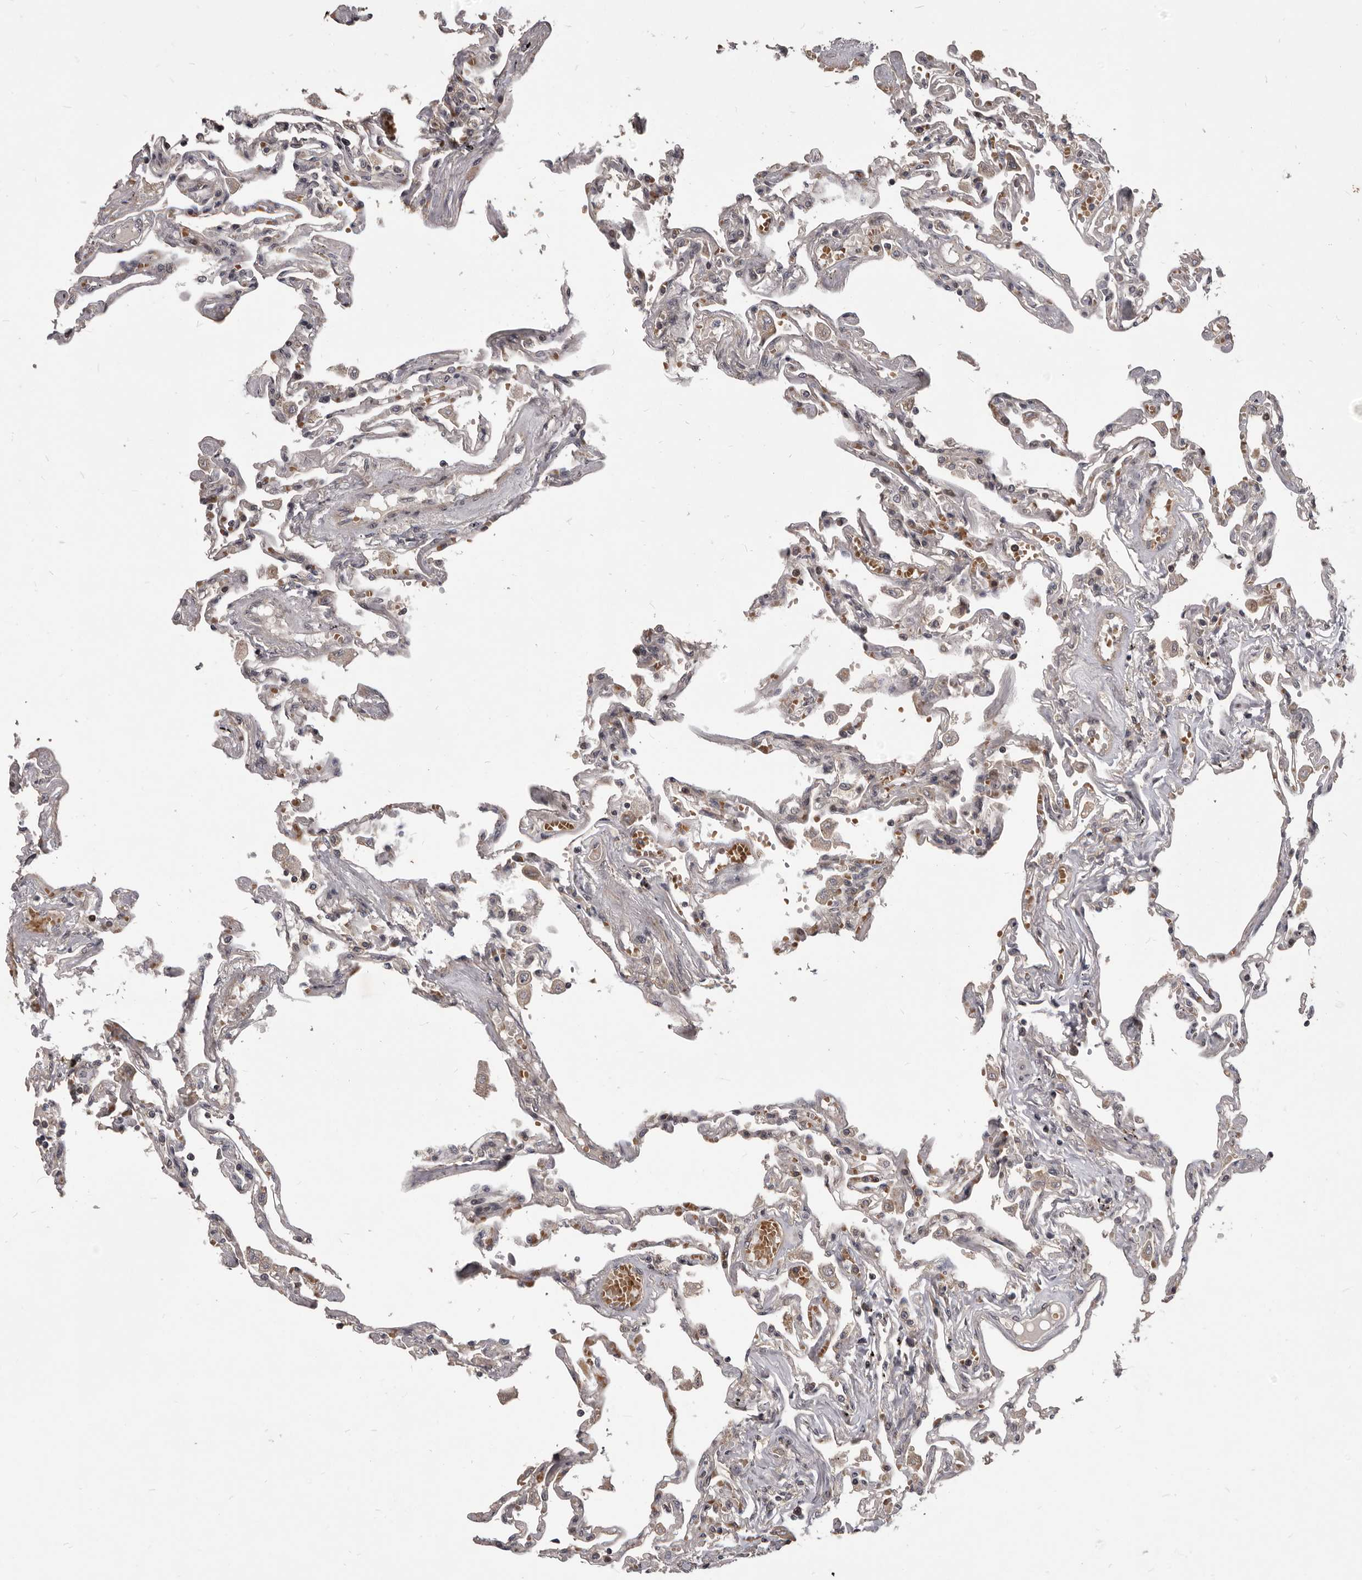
{"staining": {"intensity": "weak", "quantity": "25%-75%", "location": "cytoplasmic/membranous"}, "tissue": "lung", "cell_type": "Alveolar cells", "image_type": "normal", "snomed": [{"axis": "morphology", "description": "Normal tissue, NOS"}, {"axis": "topography", "description": "Lung"}], "caption": "Immunohistochemical staining of benign lung reveals low levels of weak cytoplasmic/membranous staining in approximately 25%-75% of alveolar cells.", "gene": "GABPB2", "patient": {"sex": "female", "age": 67}}